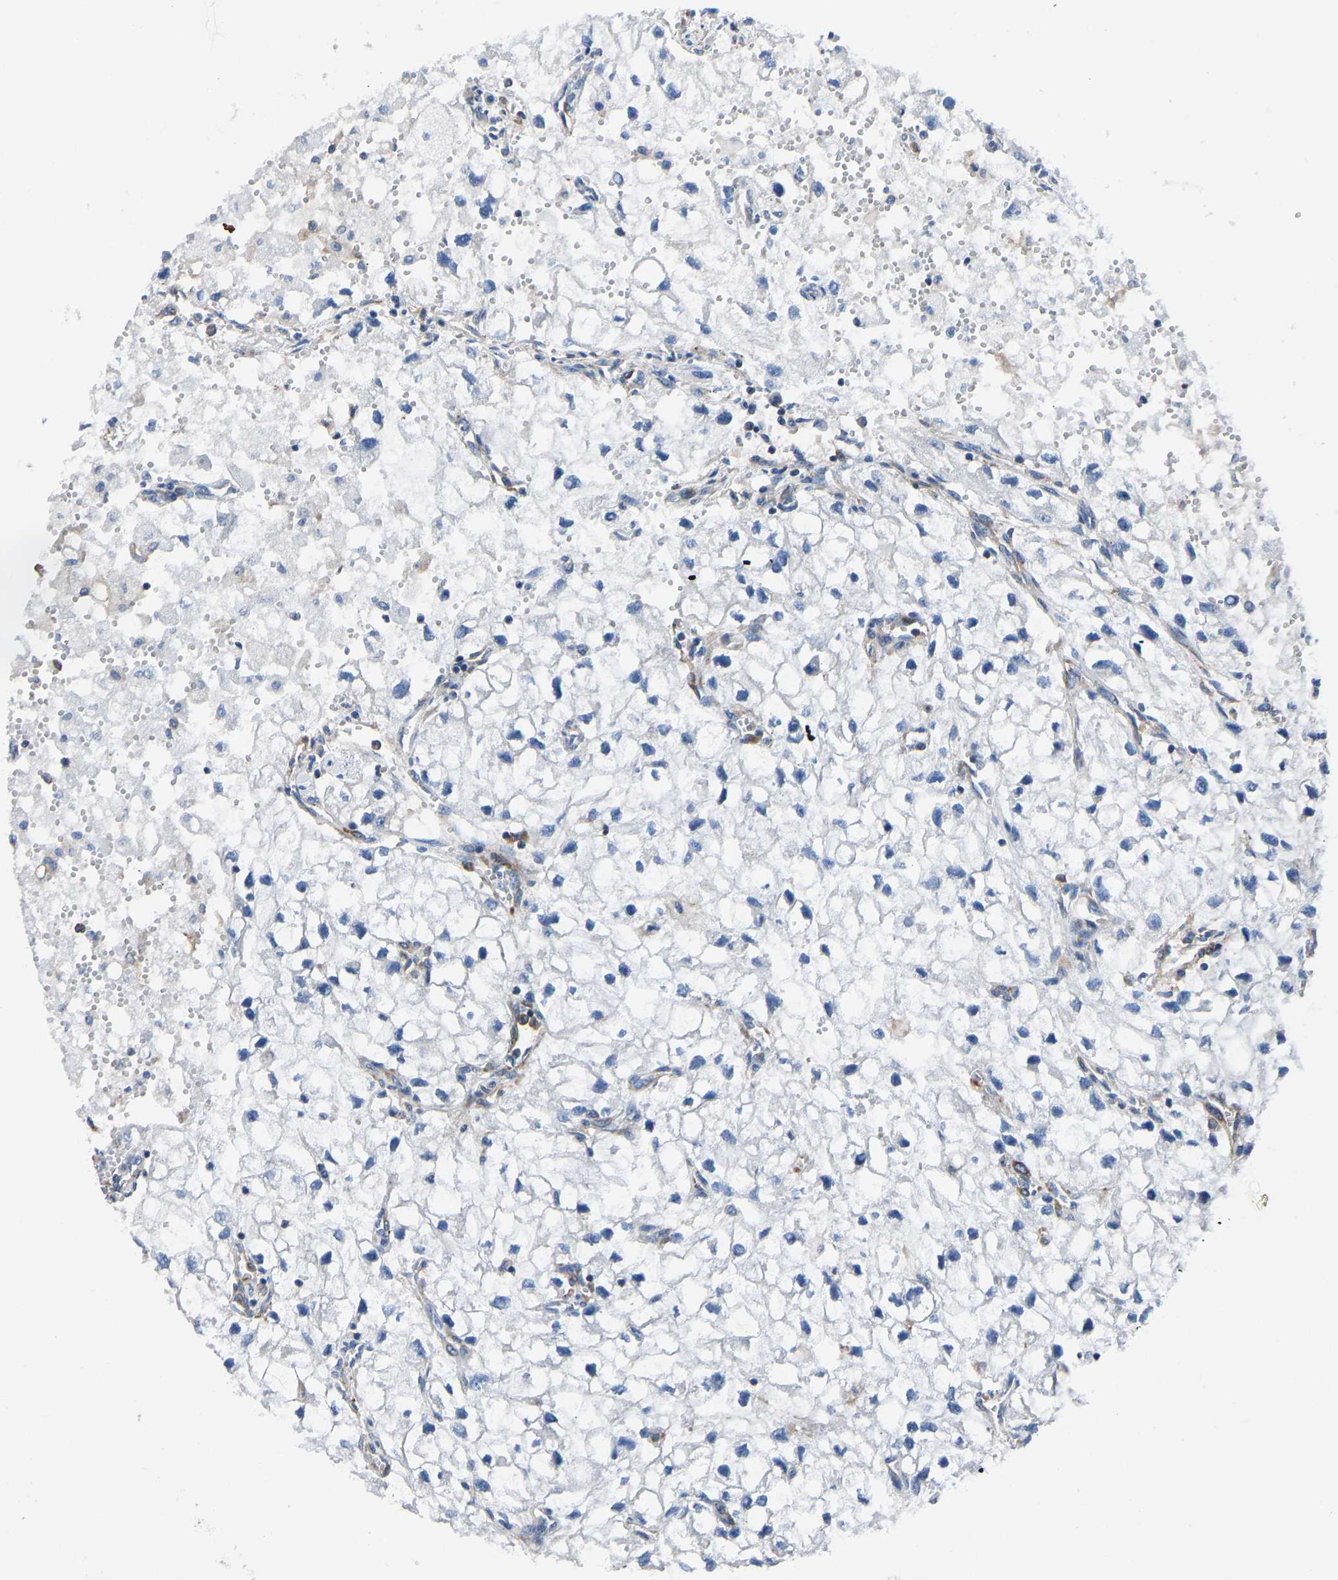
{"staining": {"intensity": "negative", "quantity": "none", "location": "none"}, "tissue": "renal cancer", "cell_type": "Tumor cells", "image_type": "cancer", "snomed": [{"axis": "morphology", "description": "Adenocarcinoma, NOS"}, {"axis": "topography", "description": "Kidney"}], "caption": "Photomicrograph shows no significant protein positivity in tumor cells of renal cancer. (Stains: DAB (3,3'-diaminobenzidine) immunohistochemistry with hematoxylin counter stain, Microscopy: brightfield microscopy at high magnification).", "gene": "PRKAR1A", "patient": {"sex": "female", "age": 70}}